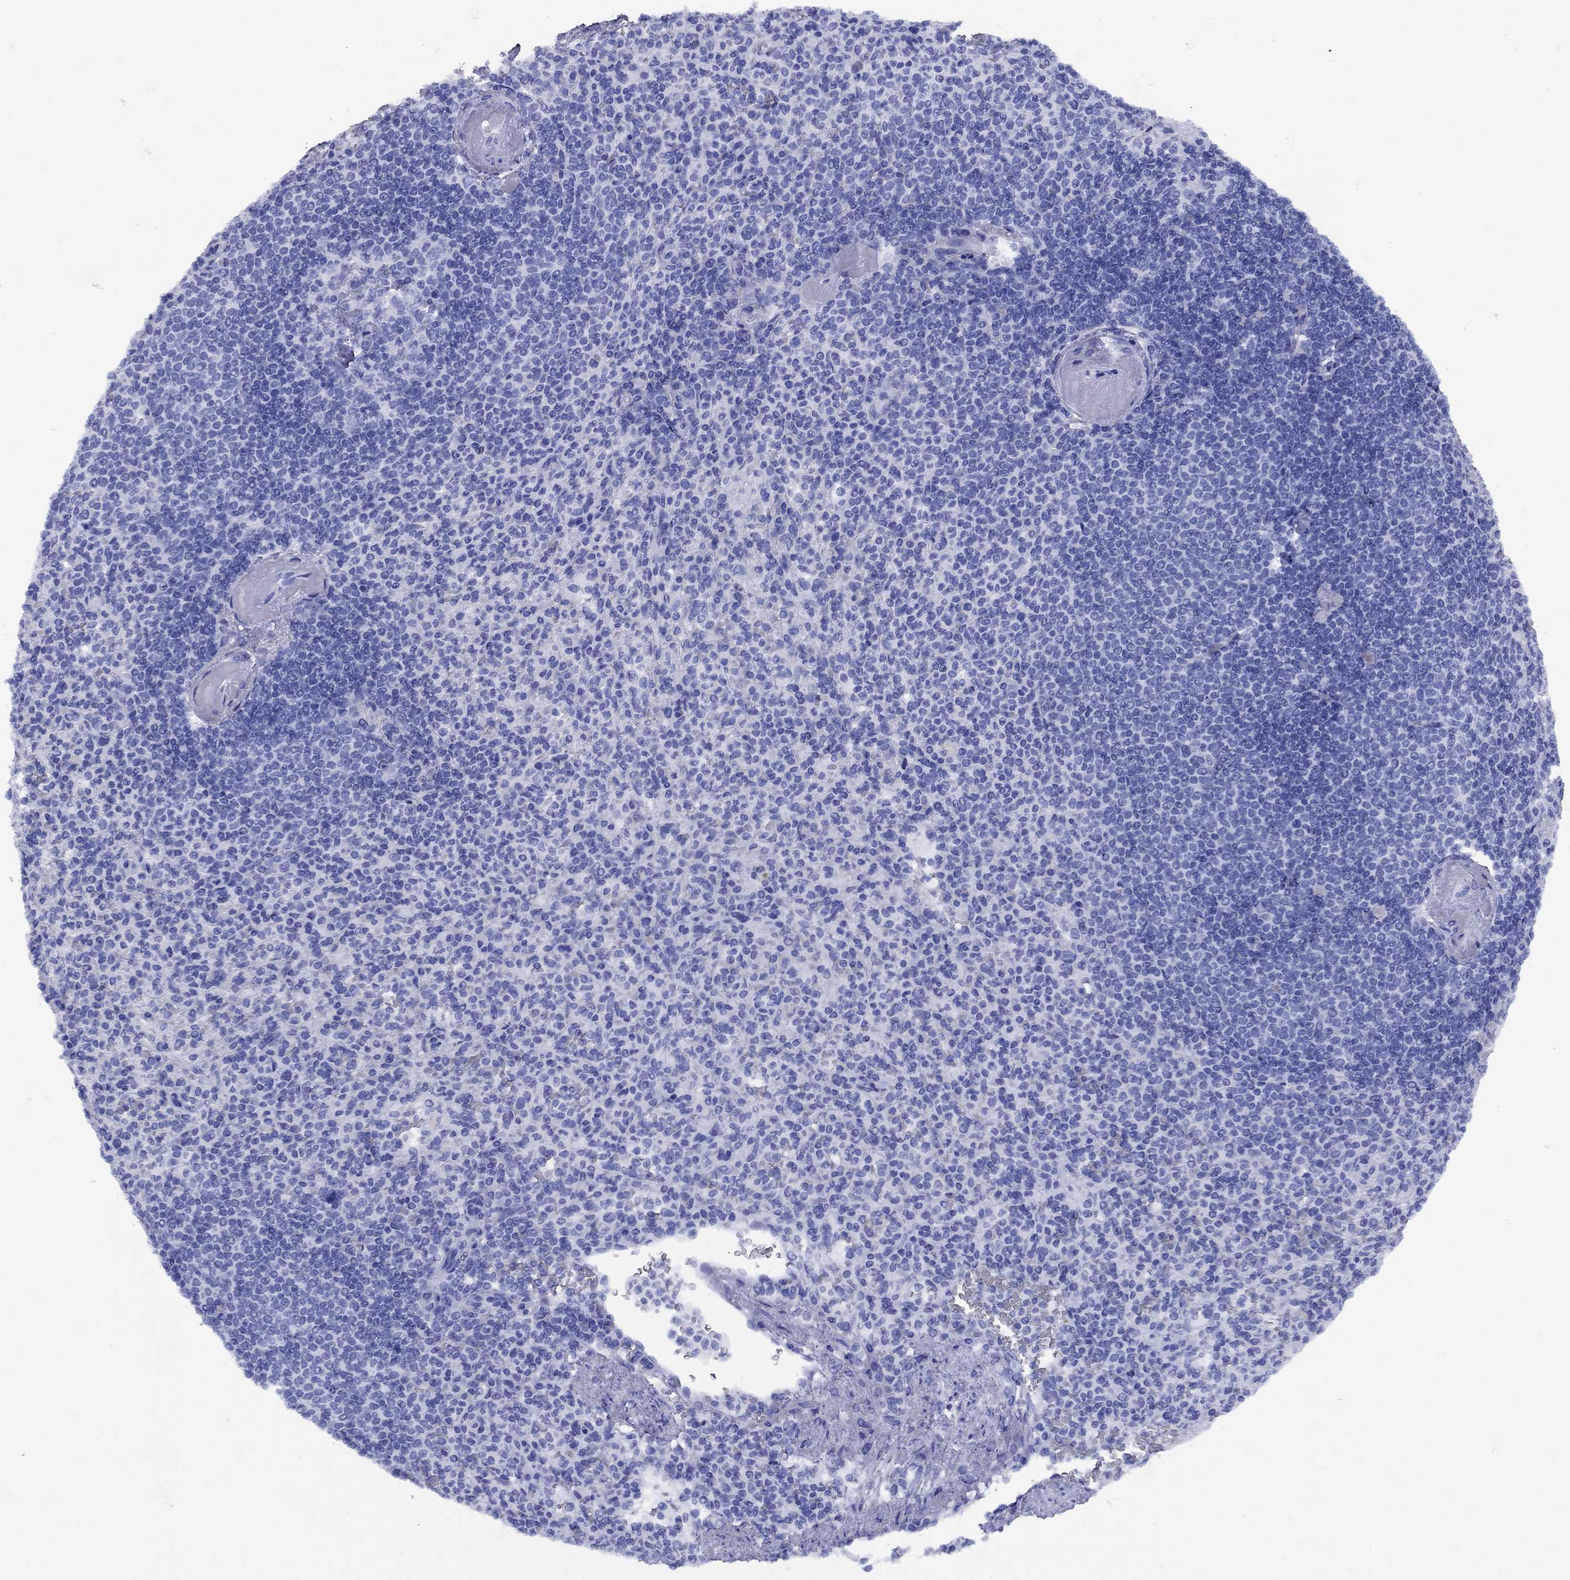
{"staining": {"intensity": "negative", "quantity": "none", "location": "none"}, "tissue": "spleen", "cell_type": "Cells in red pulp", "image_type": "normal", "snomed": [{"axis": "morphology", "description": "Normal tissue, NOS"}, {"axis": "topography", "description": "Spleen"}], "caption": "DAB immunohistochemical staining of unremarkable spleen reveals no significant staining in cells in red pulp. (Immunohistochemistry, brightfield microscopy, high magnification).", "gene": "CD1A", "patient": {"sex": "female", "age": 74}}